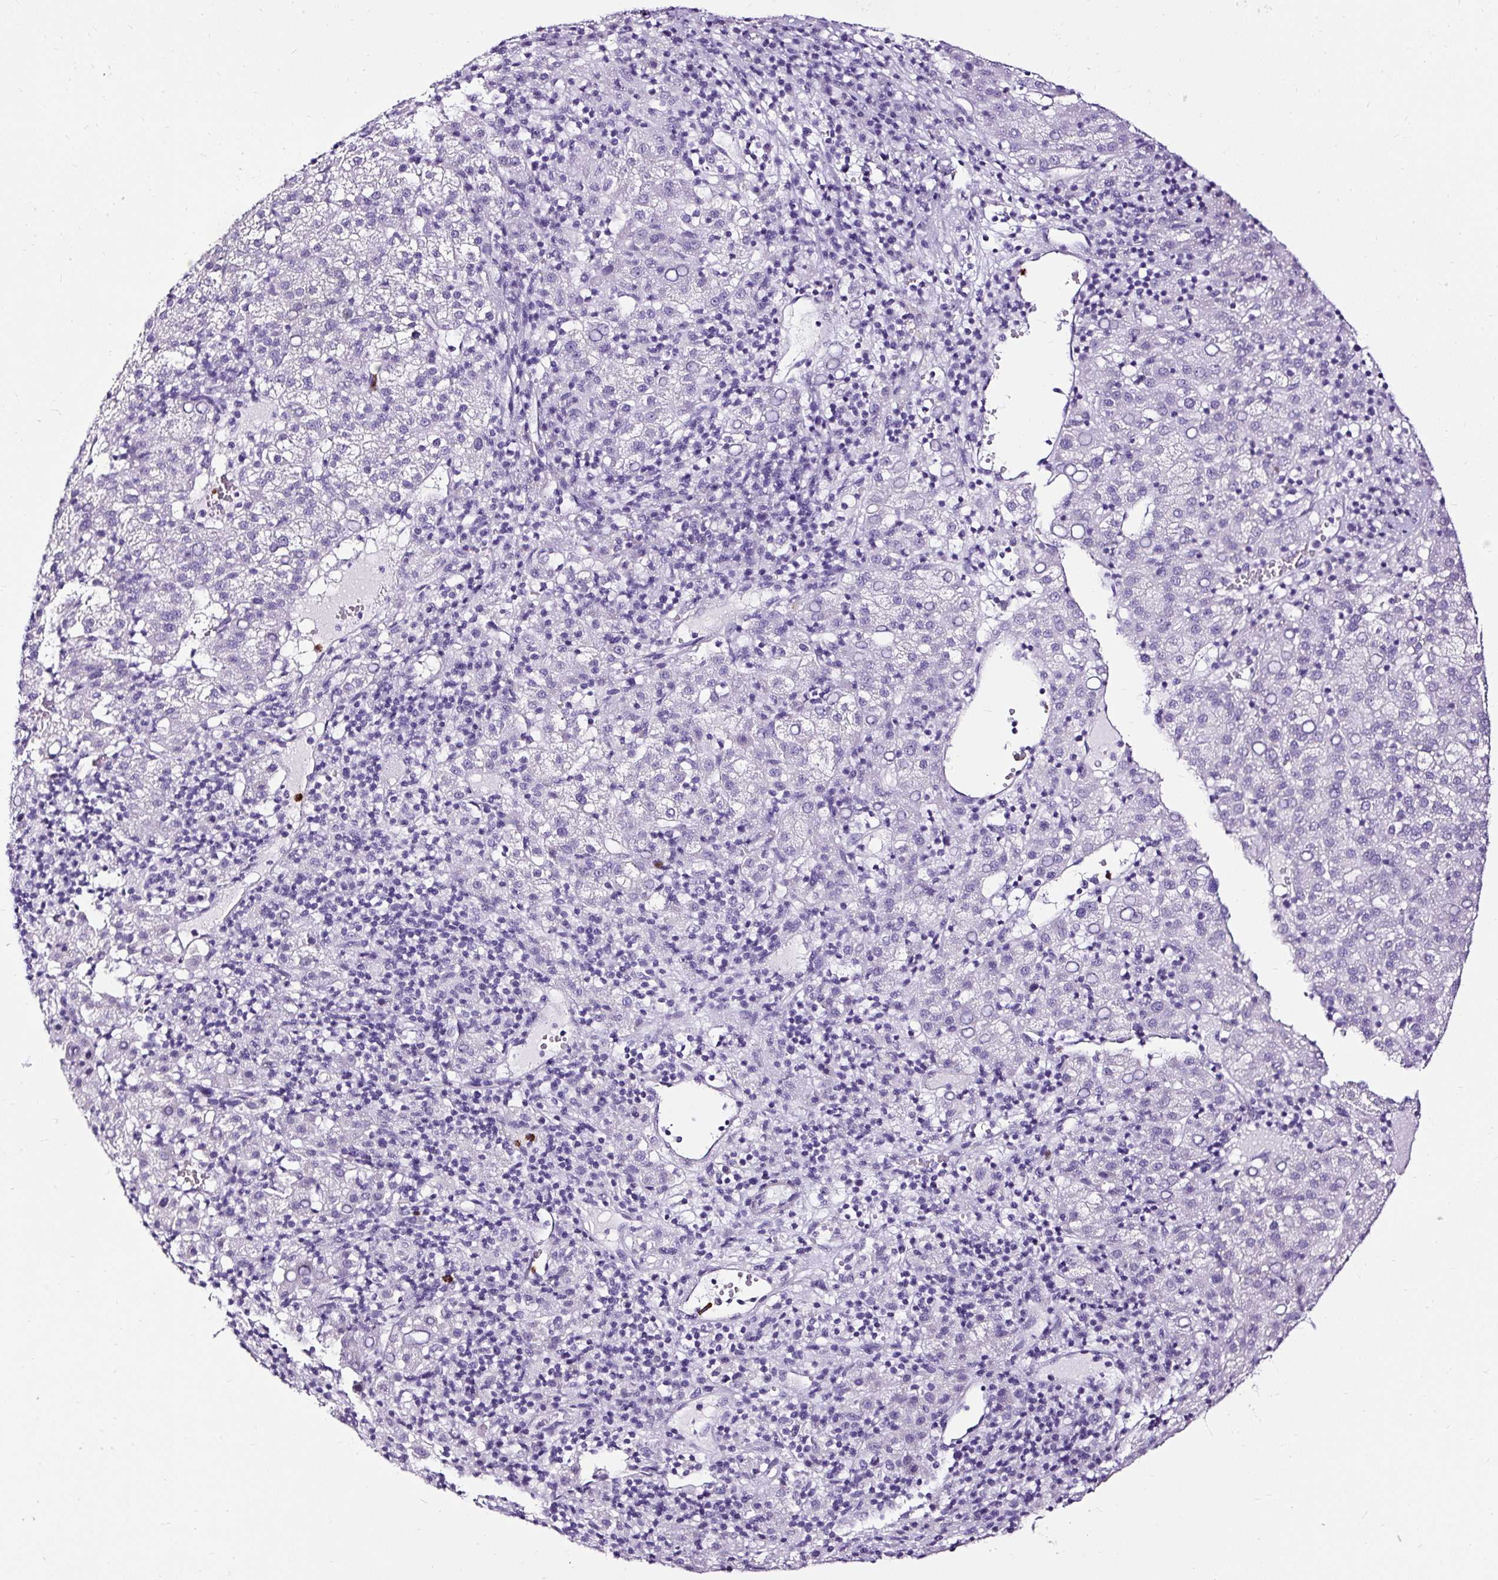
{"staining": {"intensity": "negative", "quantity": "none", "location": "none"}, "tissue": "liver cancer", "cell_type": "Tumor cells", "image_type": "cancer", "snomed": [{"axis": "morphology", "description": "Carcinoma, Hepatocellular, NOS"}, {"axis": "topography", "description": "Liver"}], "caption": "A histopathology image of human hepatocellular carcinoma (liver) is negative for staining in tumor cells. (Stains: DAB immunohistochemistry (IHC) with hematoxylin counter stain, Microscopy: brightfield microscopy at high magnification).", "gene": "SLC7A8", "patient": {"sex": "female", "age": 58}}